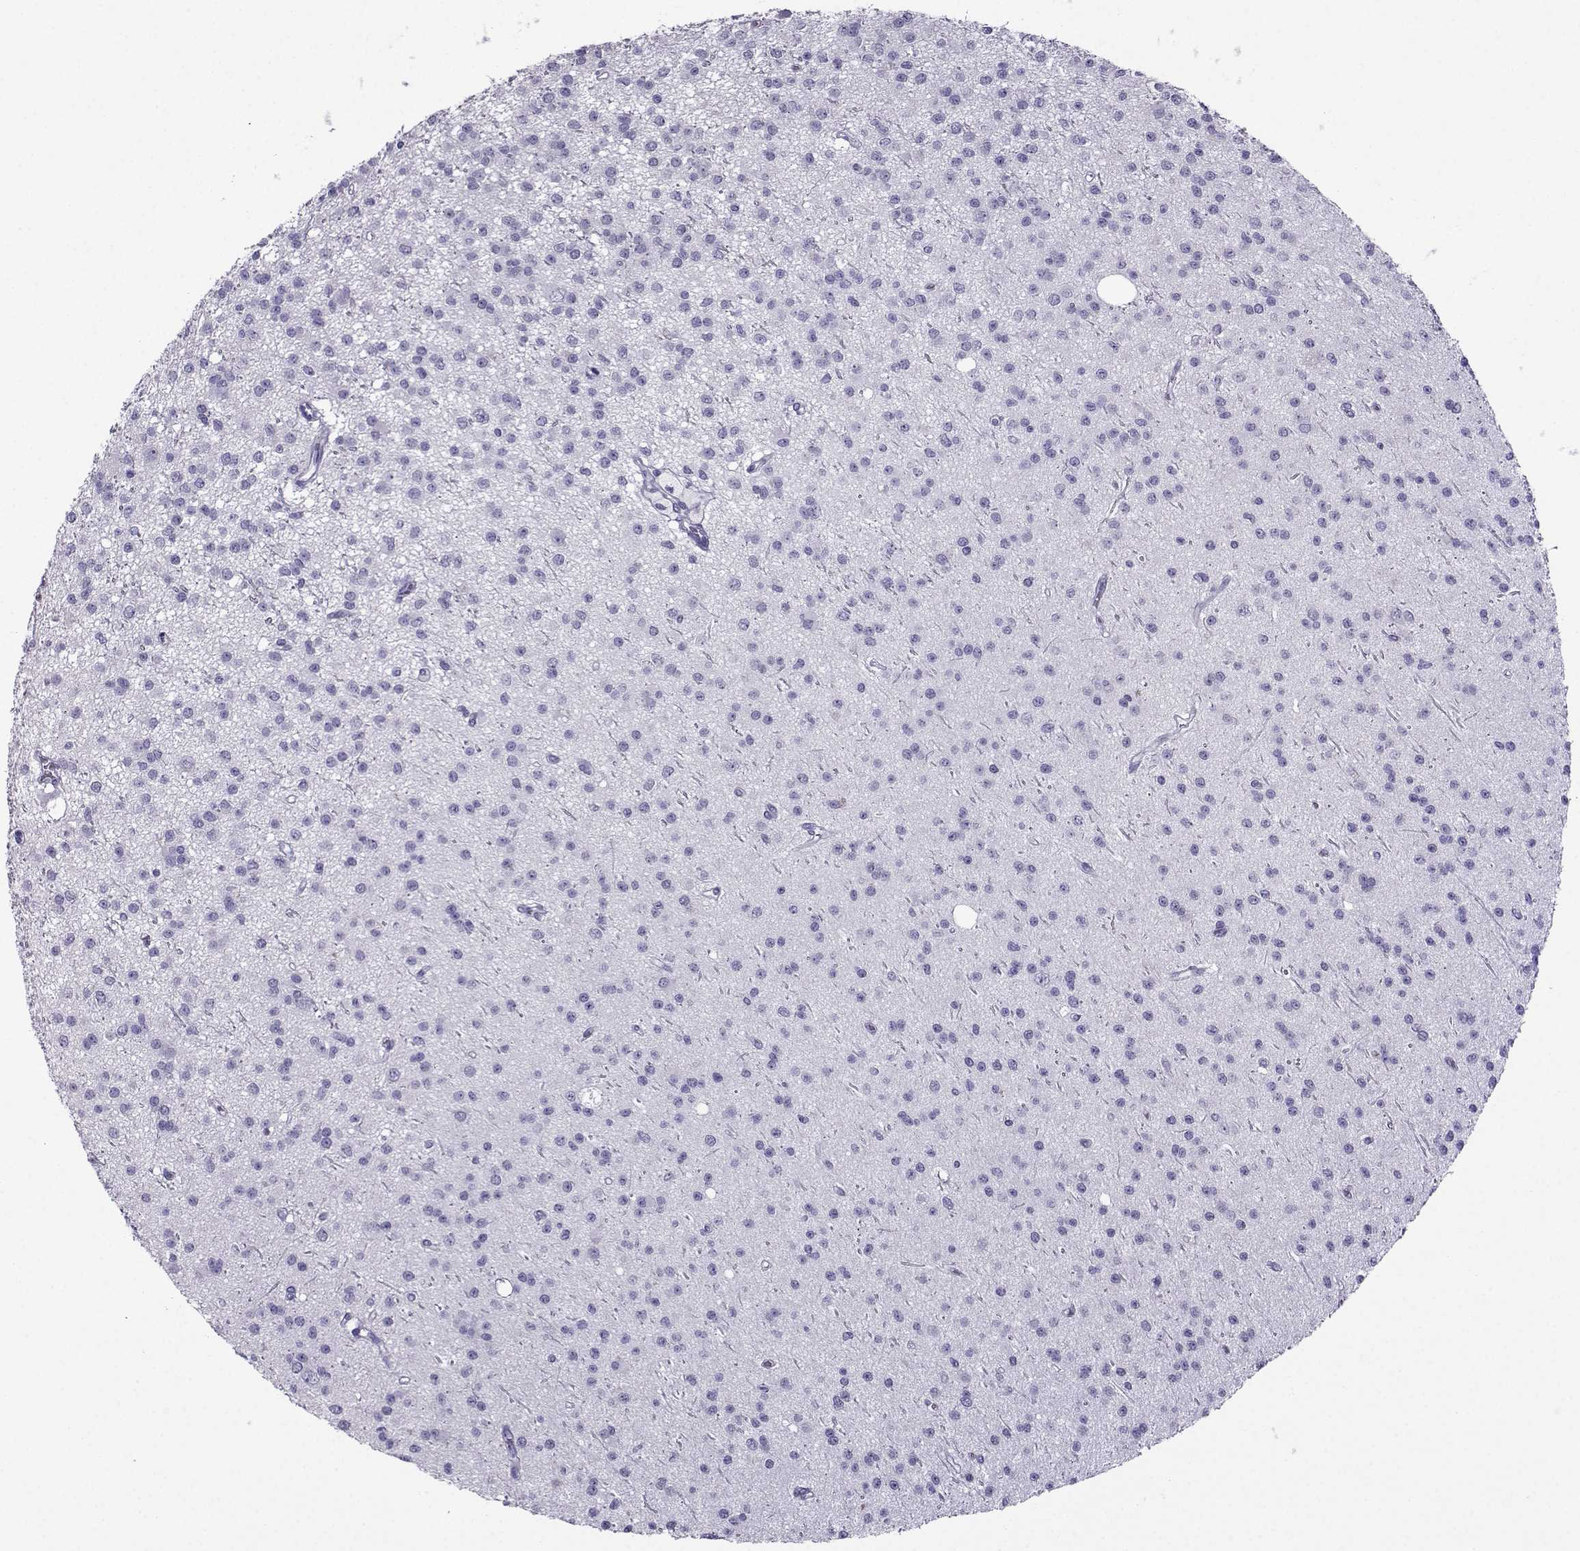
{"staining": {"intensity": "negative", "quantity": "none", "location": "none"}, "tissue": "glioma", "cell_type": "Tumor cells", "image_type": "cancer", "snomed": [{"axis": "morphology", "description": "Glioma, malignant, Low grade"}, {"axis": "topography", "description": "Brain"}], "caption": "Immunohistochemical staining of human malignant glioma (low-grade) shows no significant expression in tumor cells.", "gene": "CRYBB1", "patient": {"sex": "male", "age": 27}}